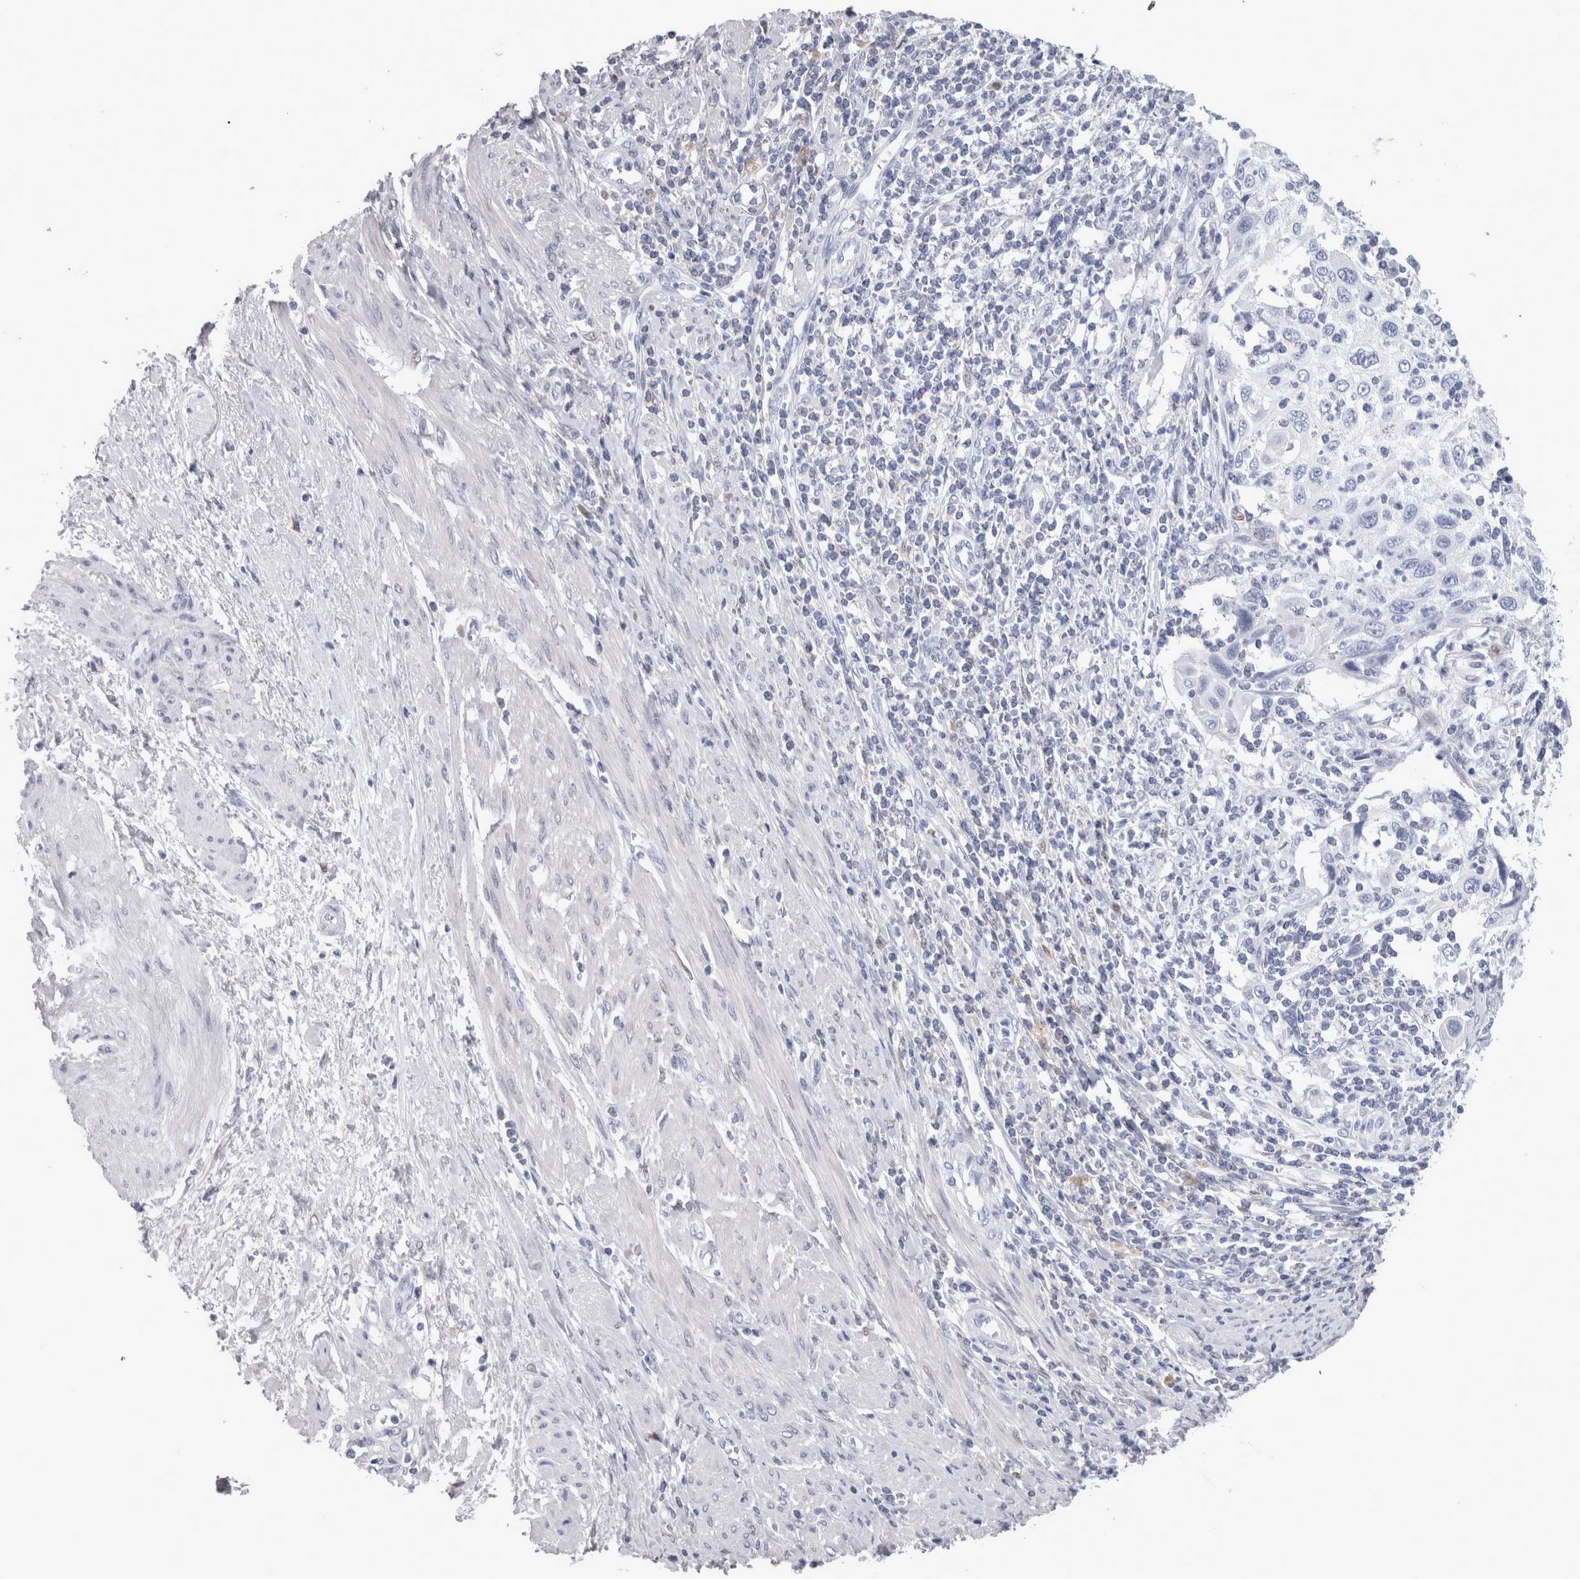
{"staining": {"intensity": "negative", "quantity": "none", "location": "none"}, "tissue": "cervical cancer", "cell_type": "Tumor cells", "image_type": "cancer", "snomed": [{"axis": "morphology", "description": "Squamous cell carcinoma, NOS"}, {"axis": "topography", "description": "Cervix"}], "caption": "IHC photomicrograph of neoplastic tissue: cervical cancer stained with DAB (3,3'-diaminobenzidine) shows no significant protein expression in tumor cells.", "gene": "CA8", "patient": {"sex": "female", "age": 70}}